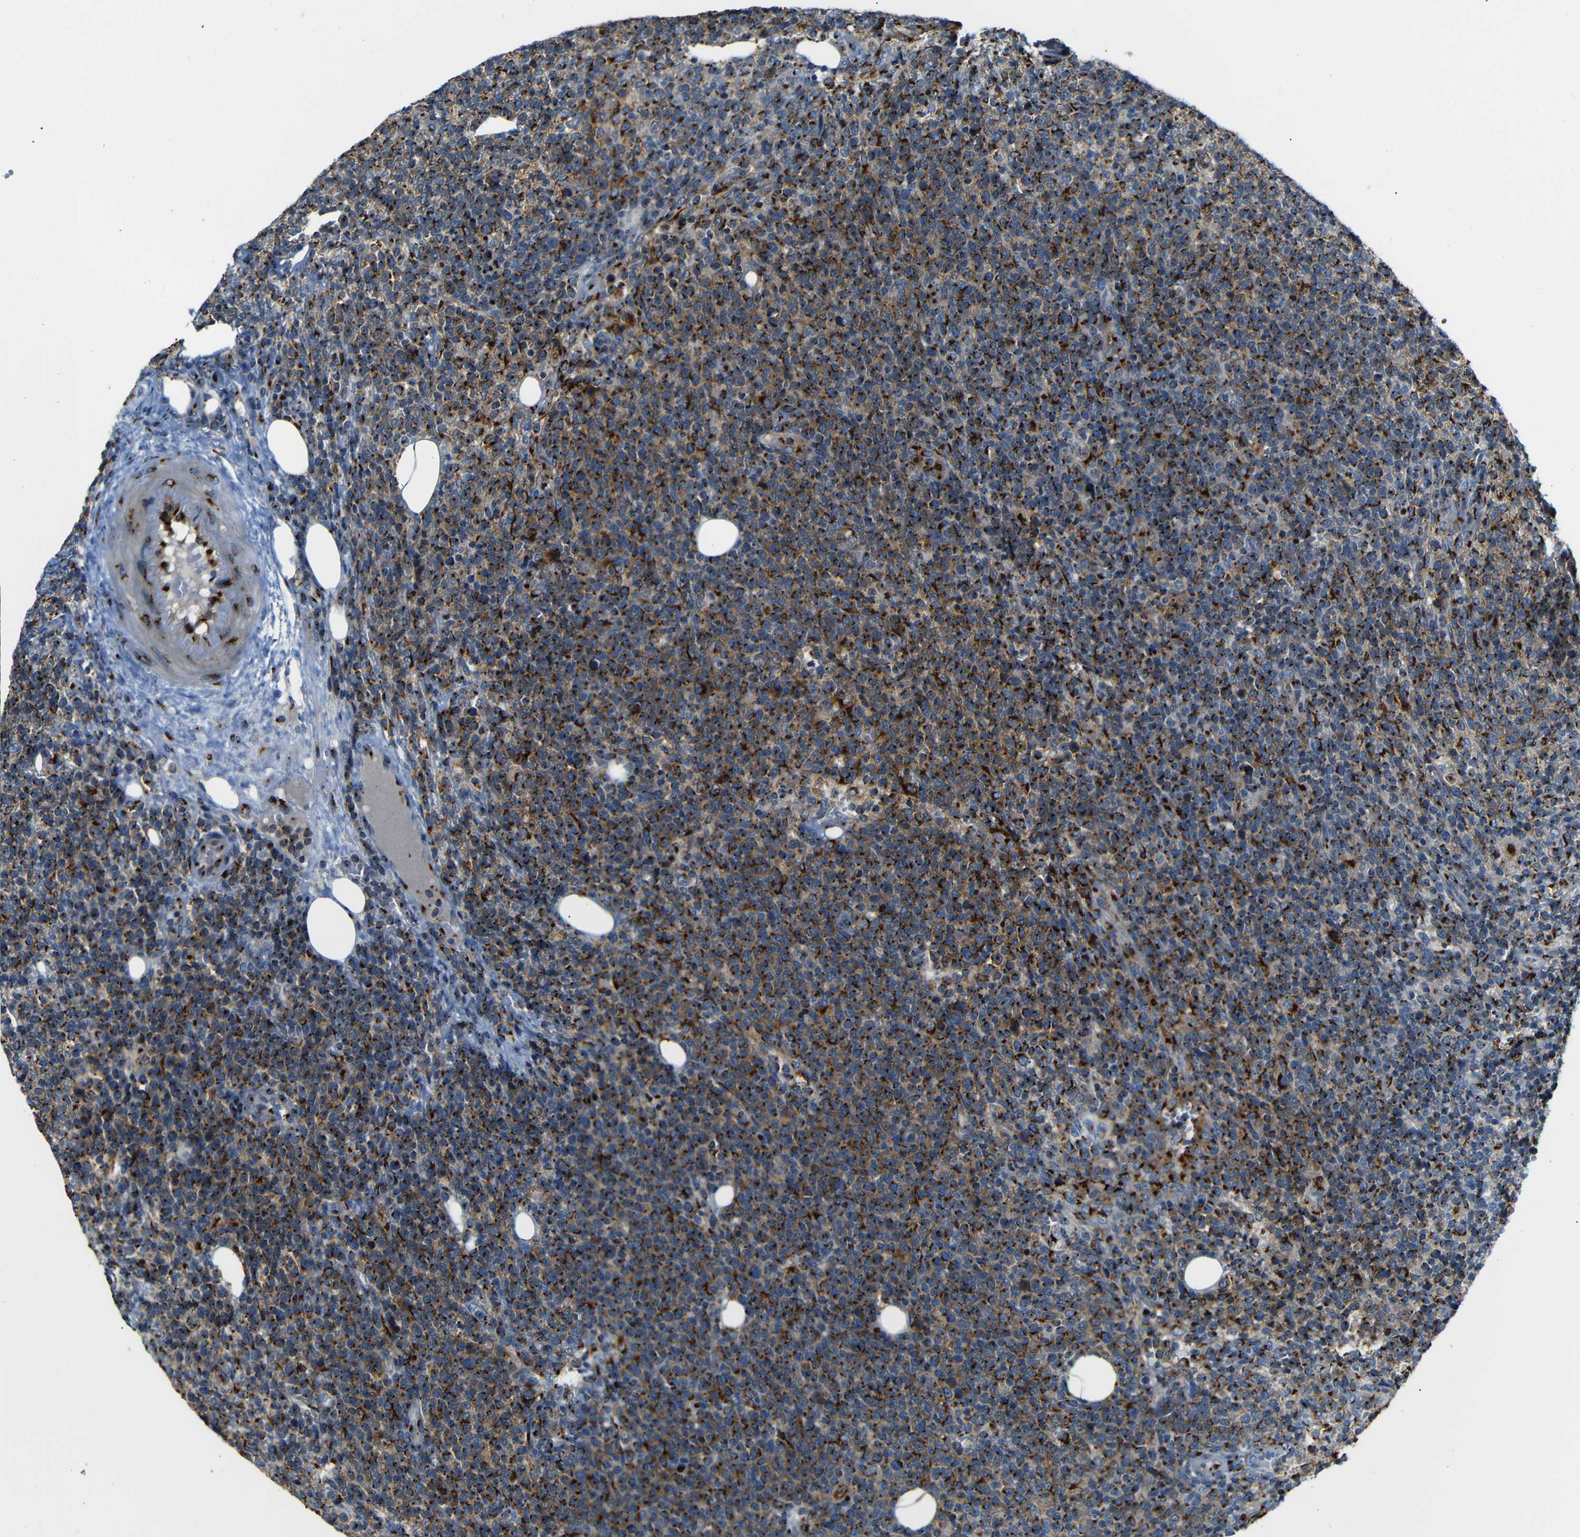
{"staining": {"intensity": "strong", "quantity": ">75%", "location": "cytoplasmic/membranous"}, "tissue": "lymphoma", "cell_type": "Tumor cells", "image_type": "cancer", "snomed": [{"axis": "morphology", "description": "Malignant lymphoma, non-Hodgkin's type, High grade"}, {"axis": "topography", "description": "Lymph node"}], "caption": "Tumor cells demonstrate high levels of strong cytoplasmic/membranous expression in about >75% of cells in lymphoma. (Stains: DAB in brown, nuclei in blue, Microscopy: brightfield microscopy at high magnification).", "gene": "TGOLN2", "patient": {"sex": "male", "age": 61}}